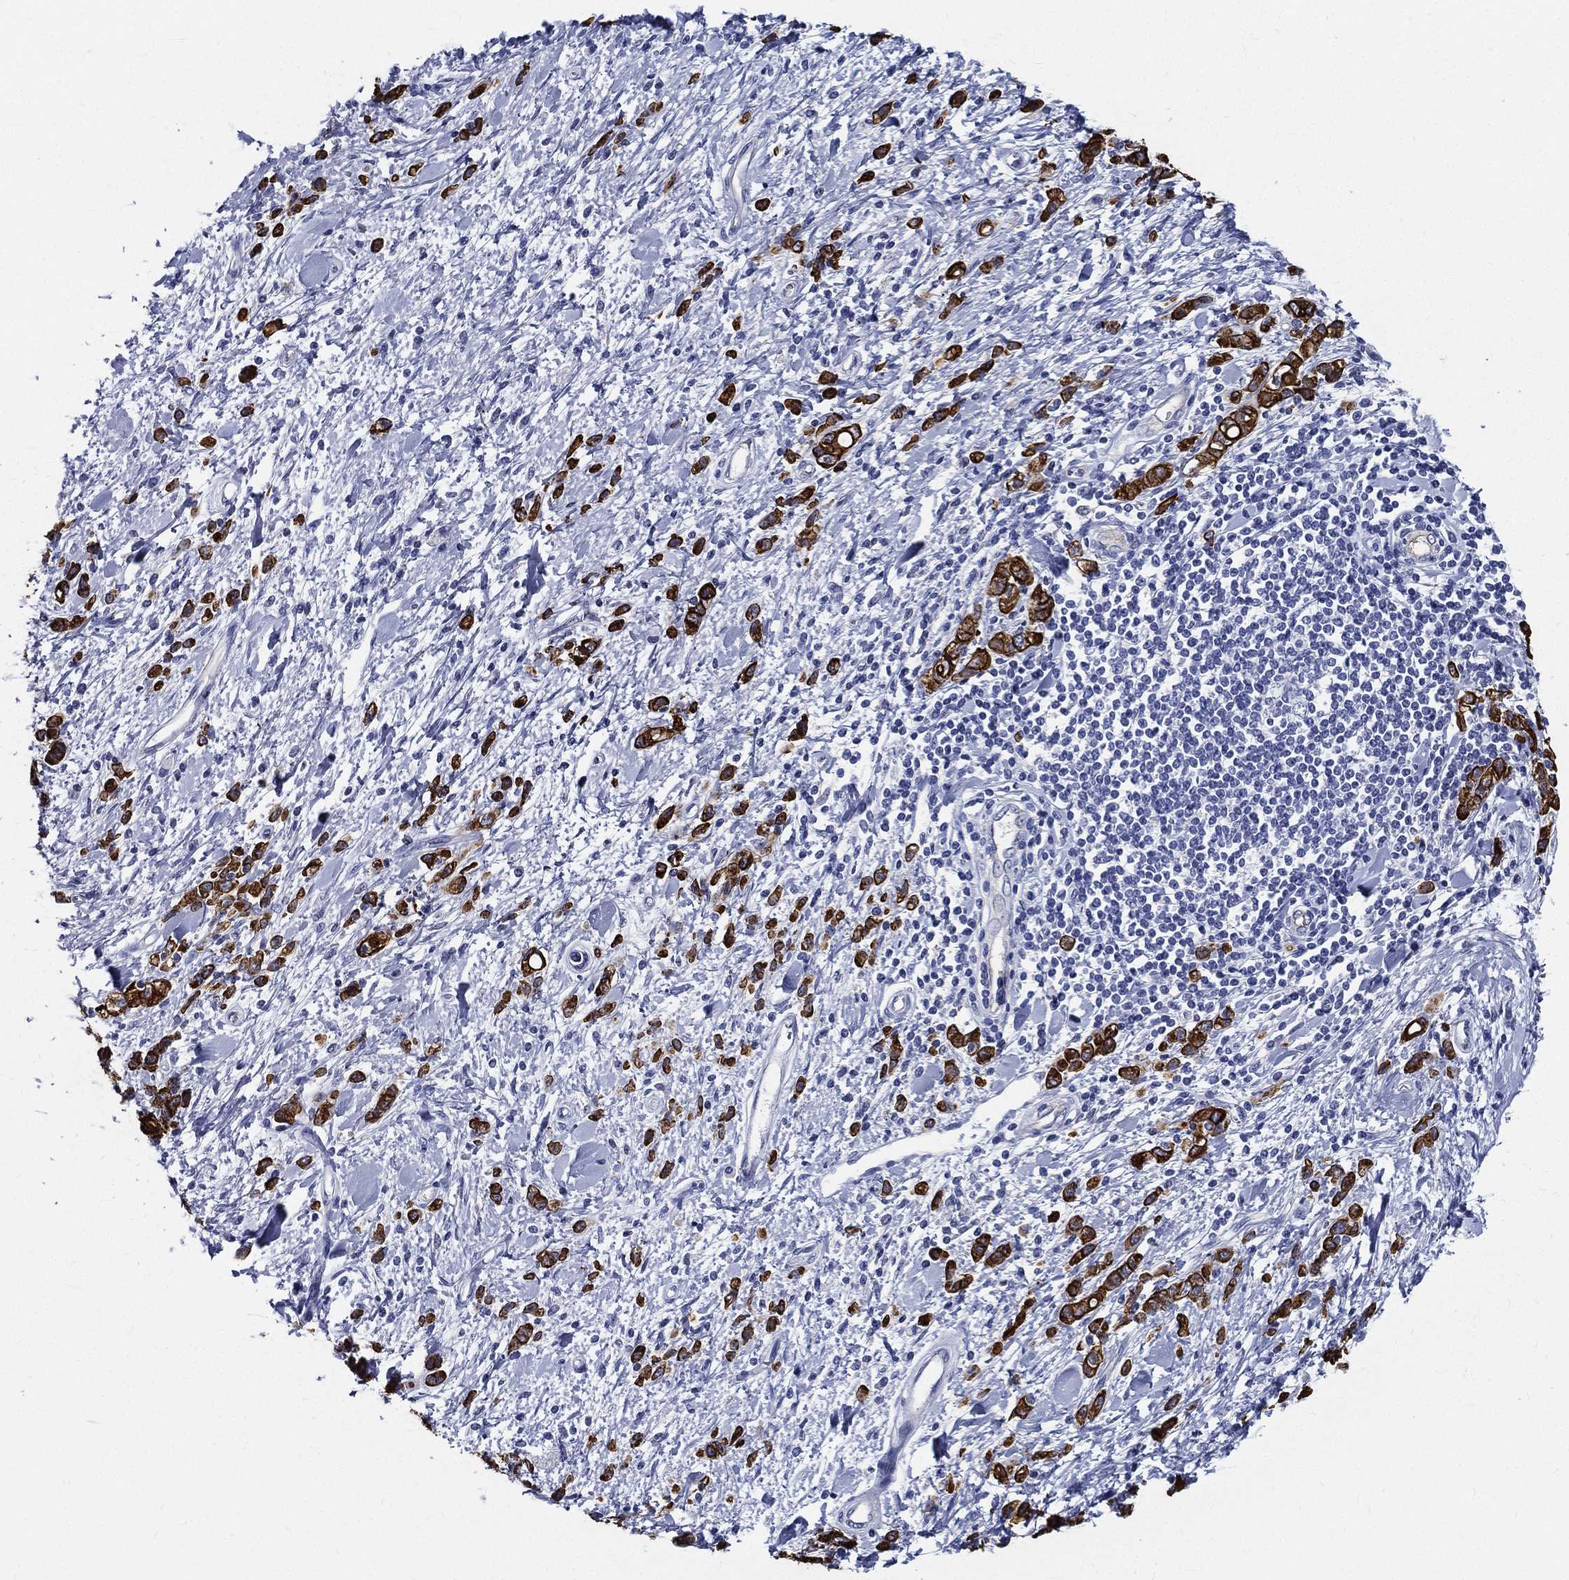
{"staining": {"intensity": "strong", "quantity": ">75%", "location": "cytoplasmic/membranous"}, "tissue": "stomach cancer", "cell_type": "Tumor cells", "image_type": "cancer", "snomed": [{"axis": "morphology", "description": "Adenocarcinoma, NOS"}, {"axis": "topography", "description": "Stomach"}], "caption": "A high amount of strong cytoplasmic/membranous positivity is present in about >75% of tumor cells in stomach cancer (adenocarcinoma) tissue. (brown staining indicates protein expression, while blue staining denotes nuclei).", "gene": "NEDD9", "patient": {"sex": "male", "age": 77}}